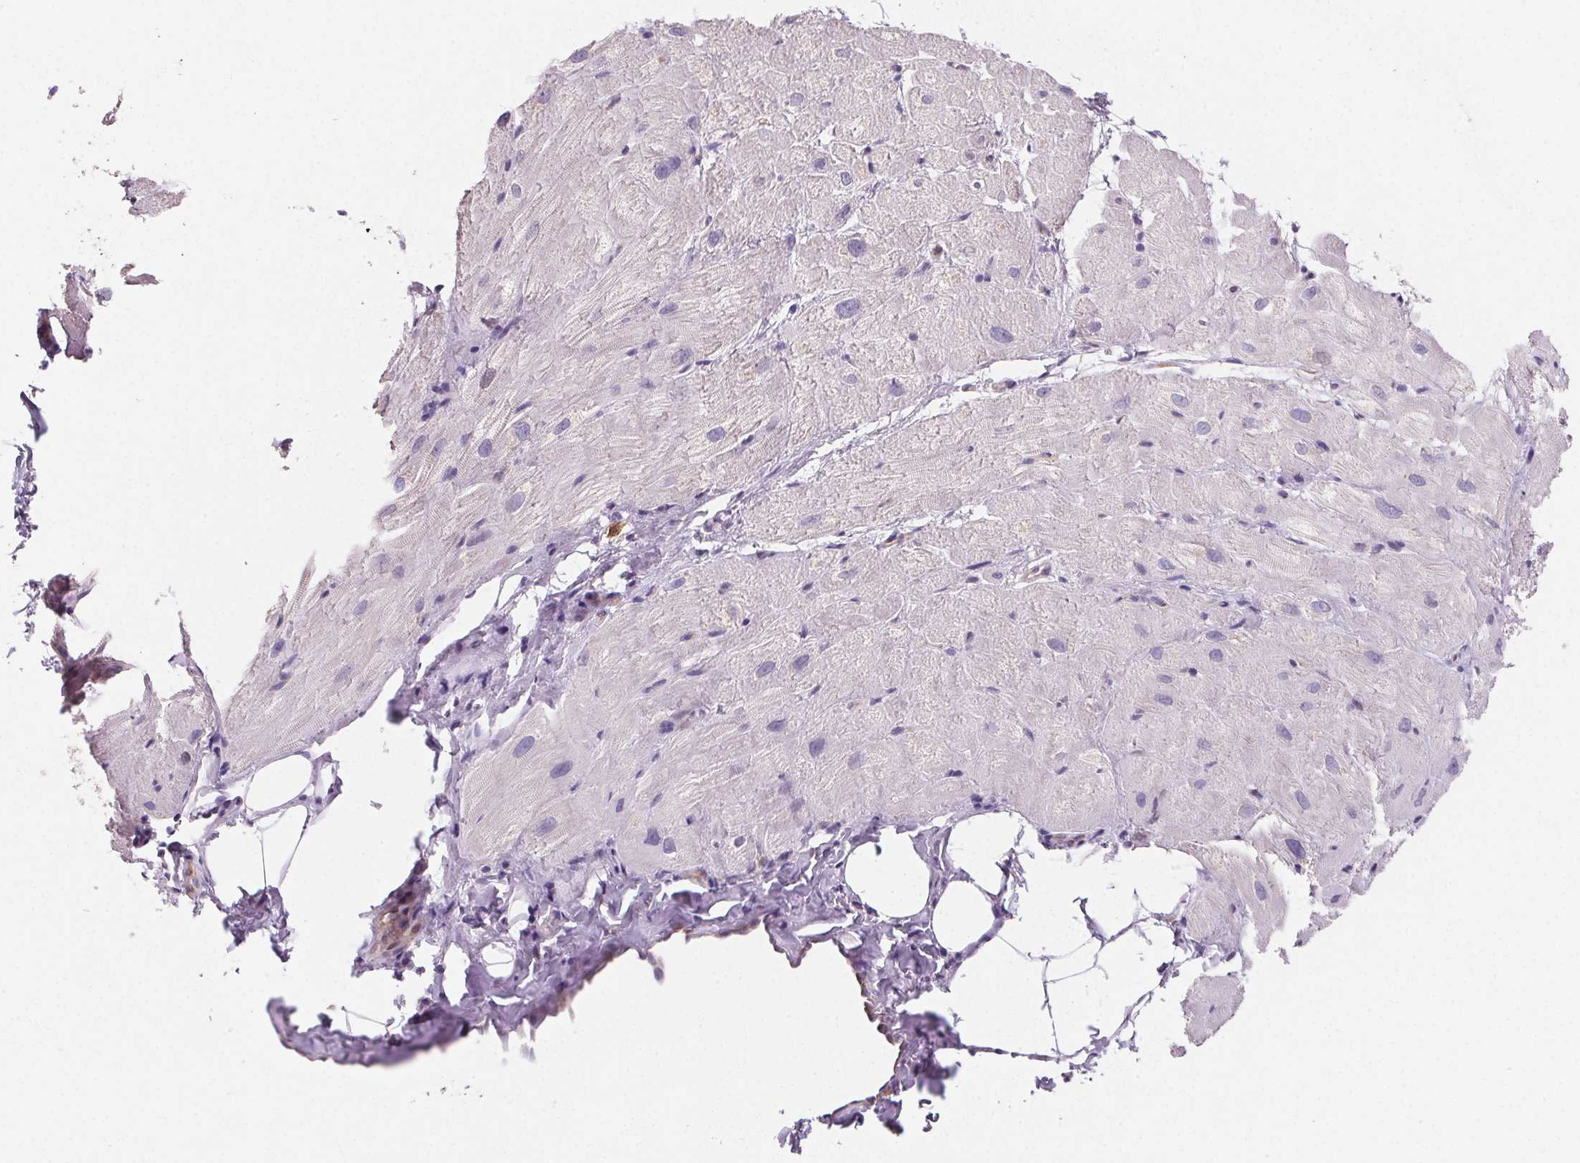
{"staining": {"intensity": "negative", "quantity": "none", "location": "none"}, "tissue": "heart muscle", "cell_type": "Cardiomyocytes", "image_type": "normal", "snomed": [{"axis": "morphology", "description": "Normal tissue, NOS"}, {"axis": "topography", "description": "Heart"}], "caption": "IHC photomicrograph of benign heart muscle: heart muscle stained with DAB reveals no significant protein positivity in cardiomyocytes.", "gene": "GBP1", "patient": {"sex": "male", "age": 62}}